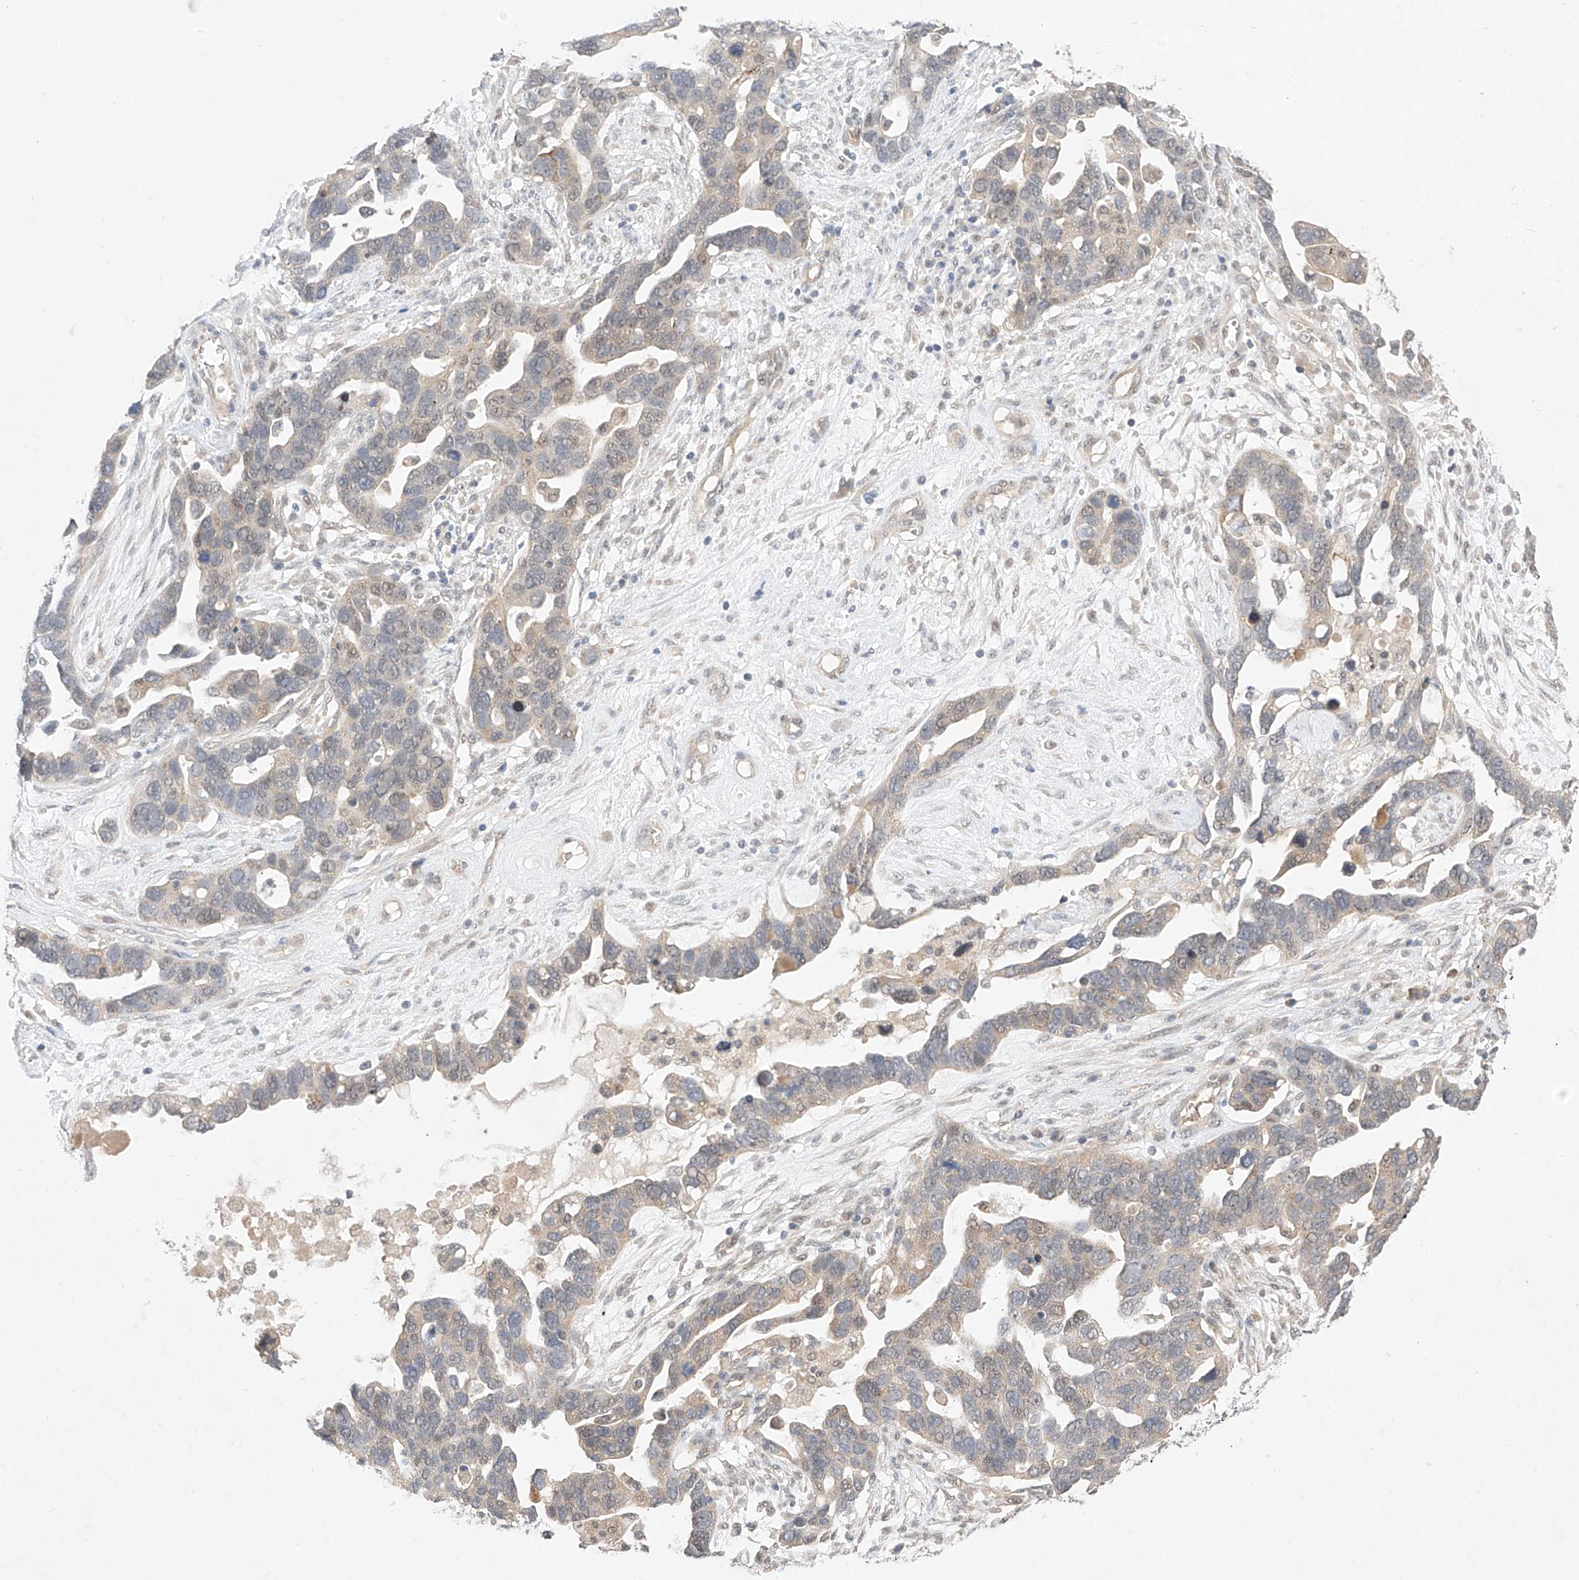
{"staining": {"intensity": "weak", "quantity": "<25%", "location": "cytoplasmic/membranous,nuclear"}, "tissue": "ovarian cancer", "cell_type": "Tumor cells", "image_type": "cancer", "snomed": [{"axis": "morphology", "description": "Cystadenocarcinoma, serous, NOS"}, {"axis": "topography", "description": "Ovary"}], "caption": "Human serous cystadenocarcinoma (ovarian) stained for a protein using immunohistochemistry shows no staining in tumor cells.", "gene": "IL22RA2", "patient": {"sex": "female", "age": 54}}